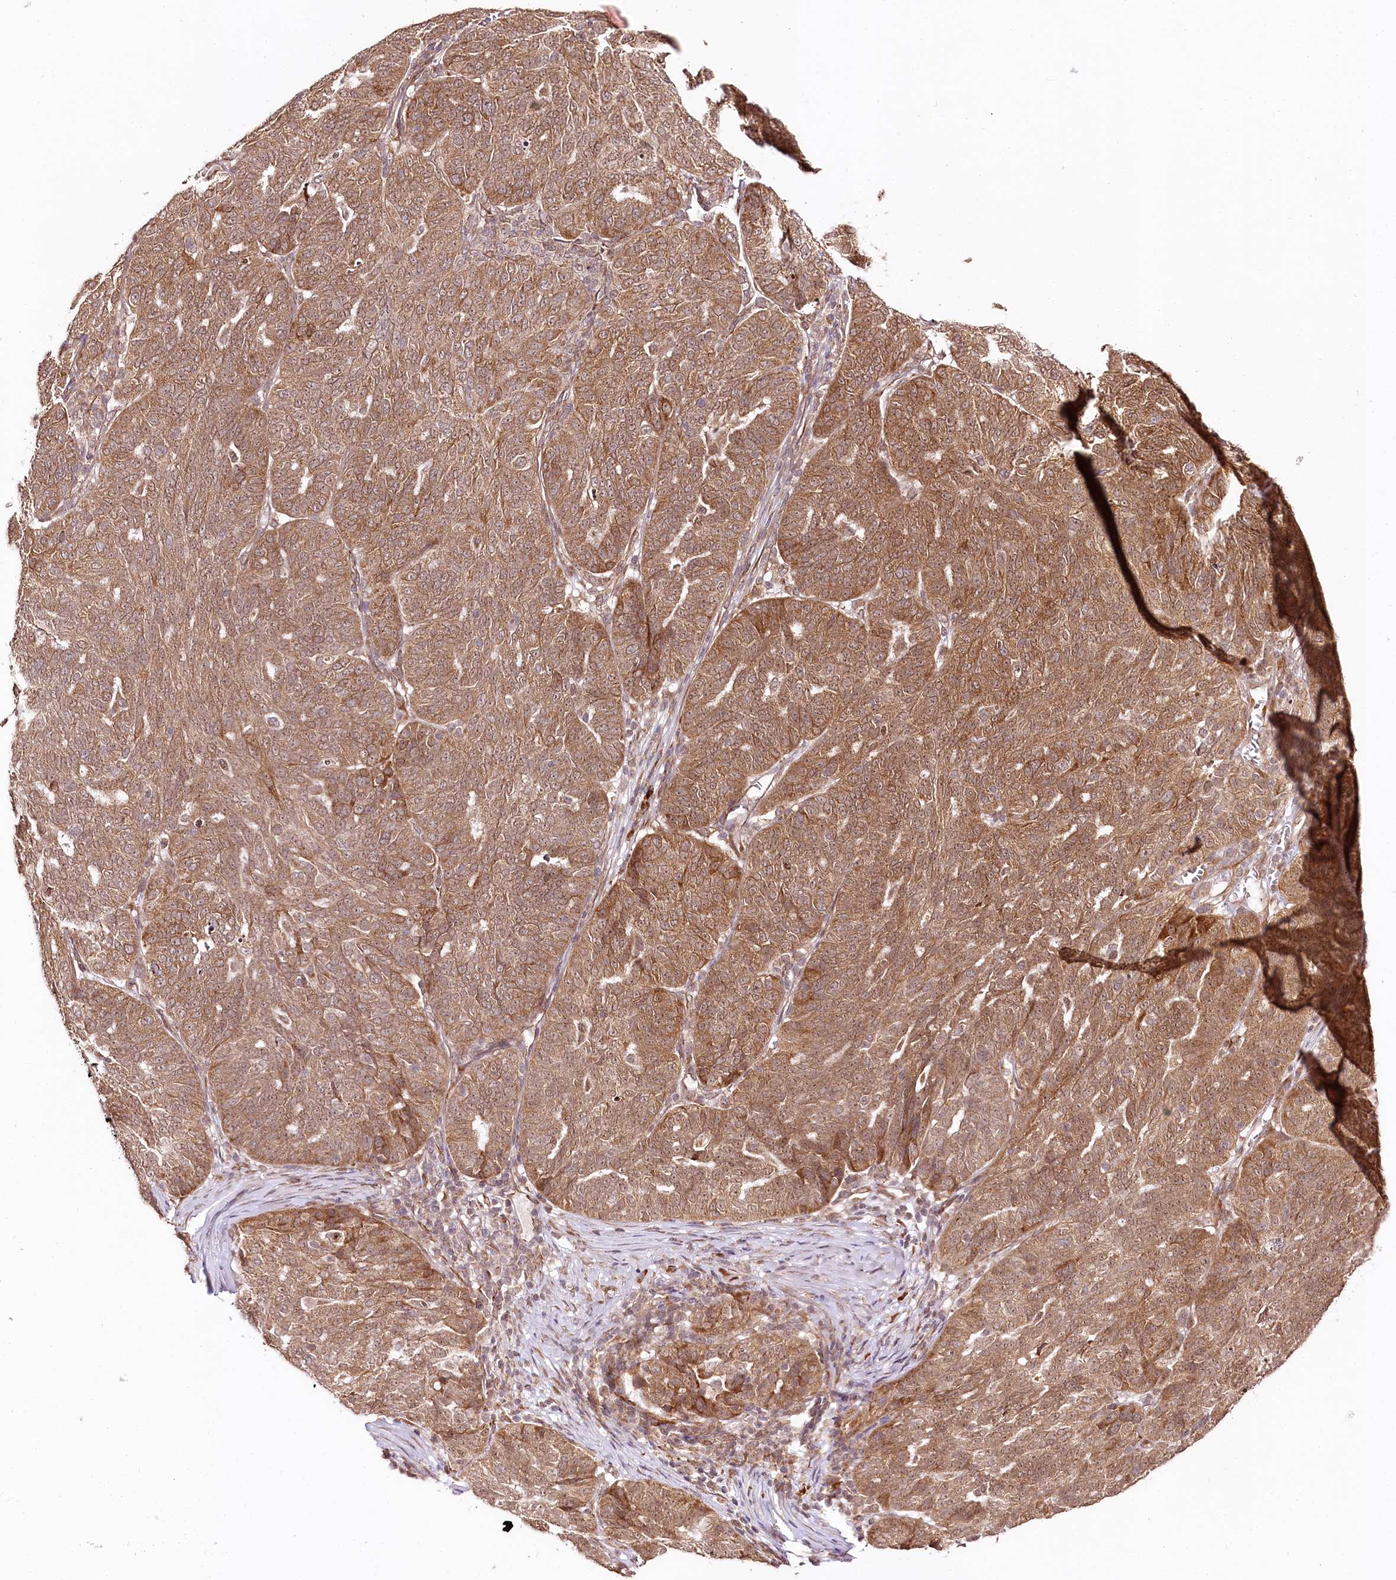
{"staining": {"intensity": "moderate", "quantity": ">75%", "location": "cytoplasmic/membranous,nuclear"}, "tissue": "ovarian cancer", "cell_type": "Tumor cells", "image_type": "cancer", "snomed": [{"axis": "morphology", "description": "Cystadenocarcinoma, serous, NOS"}, {"axis": "topography", "description": "Ovary"}], "caption": "IHC (DAB (3,3'-diaminobenzidine)) staining of human ovarian cancer exhibits moderate cytoplasmic/membranous and nuclear protein expression in about >75% of tumor cells. IHC stains the protein of interest in brown and the nuclei are stained blue.", "gene": "ENSG00000144785", "patient": {"sex": "female", "age": 59}}